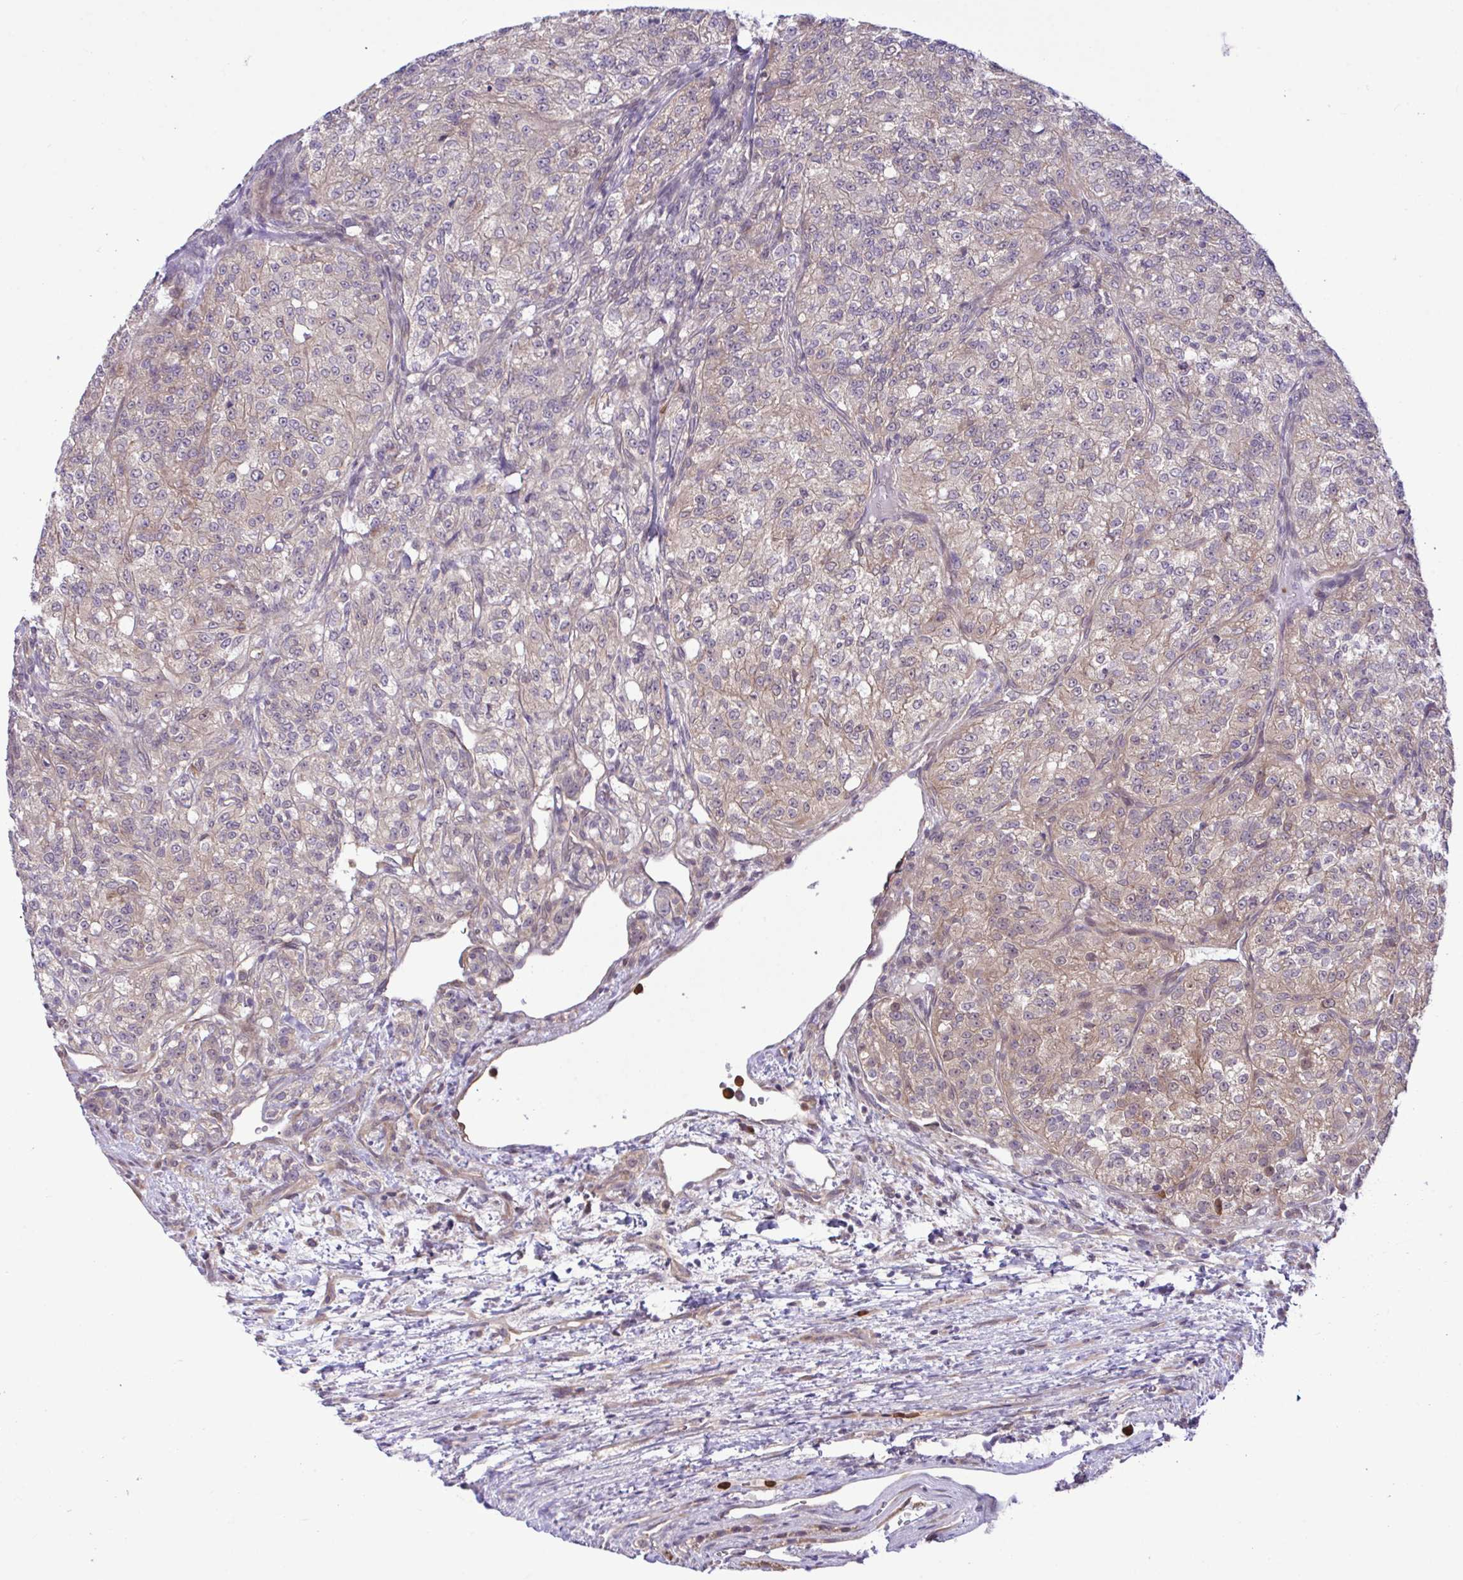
{"staining": {"intensity": "moderate", "quantity": "<25%", "location": "cytoplasmic/membranous"}, "tissue": "renal cancer", "cell_type": "Tumor cells", "image_type": "cancer", "snomed": [{"axis": "morphology", "description": "Adenocarcinoma, NOS"}, {"axis": "topography", "description": "Kidney"}], "caption": "Renal cancer stained for a protein exhibits moderate cytoplasmic/membranous positivity in tumor cells.", "gene": "CMPK1", "patient": {"sex": "female", "age": 63}}